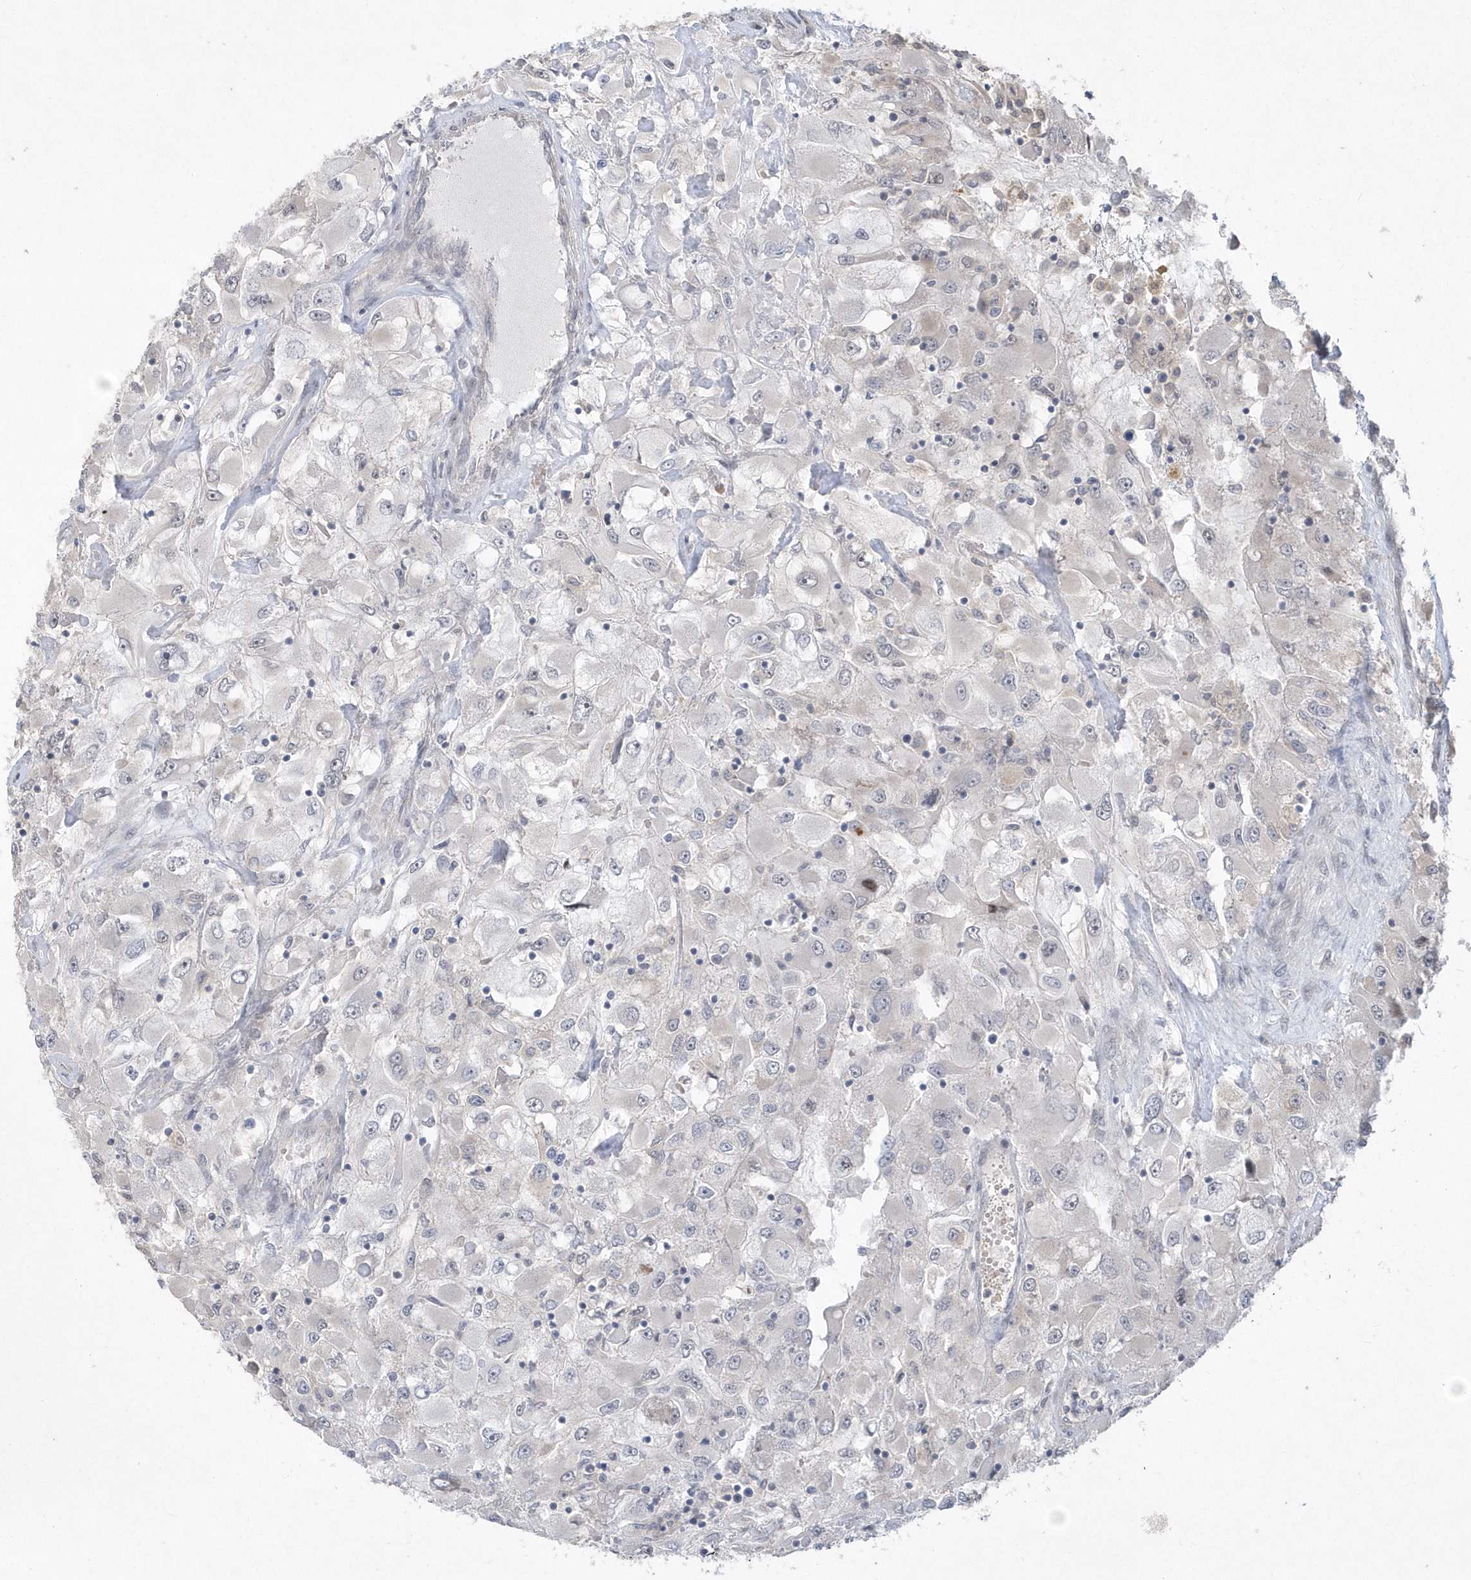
{"staining": {"intensity": "negative", "quantity": "none", "location": "none"}, "tissue": "renal cancer", "cell_type": "Tumor cells", "image_type": "cancer", "snomed": [{"axis": "morphology", "description": "Adenocarcinoma, NOS"}, {"axis": "topography", "description": "Kidney"}], "caption": "High power microscopy histopathology image of an immunohistochemistry histopathology image of renal cancer, revealing no significant staining in tumor cells.", "gene": "TSPEAR", "patient": {"sex": "female", "age": 52}}